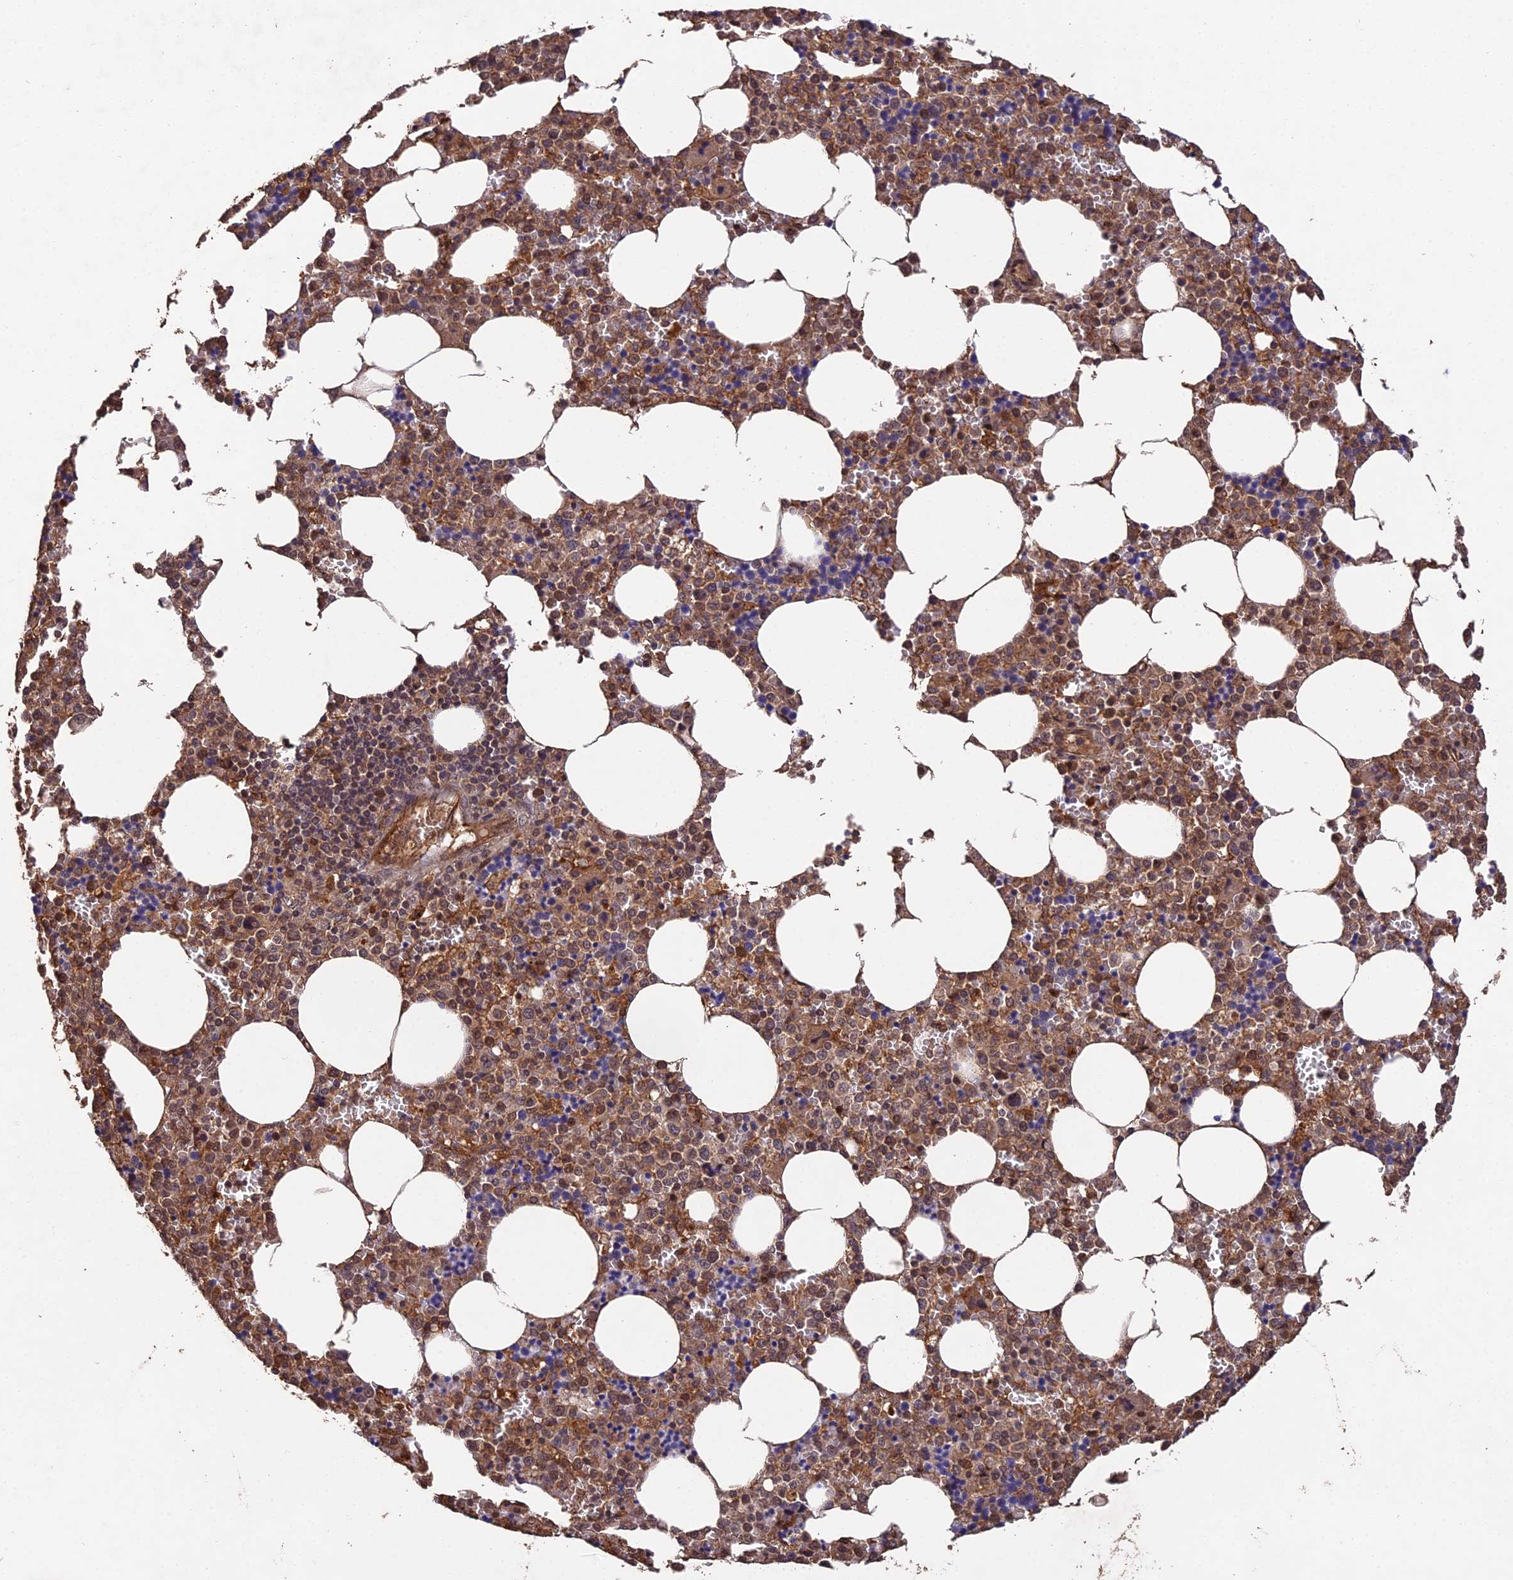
{"staining": {"intensity": "moderate", "quantity": "25%-75%", "location": "cytoplasmic/membranous,nuclear"}, "tissue": "bone marrow", "cell_type": "Hematopoietic cells", "image_type": "normal", "snomed": [{"axis": "morphology", "description": "Normal tissue, NOS"}, {"axis": "topography", "description": "Bone marrow"}], "caption": "Protein staining of unremarkable bone marrow displays moderate cytoplasmic/membranous,nuclear staining in approximately 25%-75% of hematopoietic cells.", "gene": "RALGAPA2", "patient": {"sex": "male", "age": 70}}